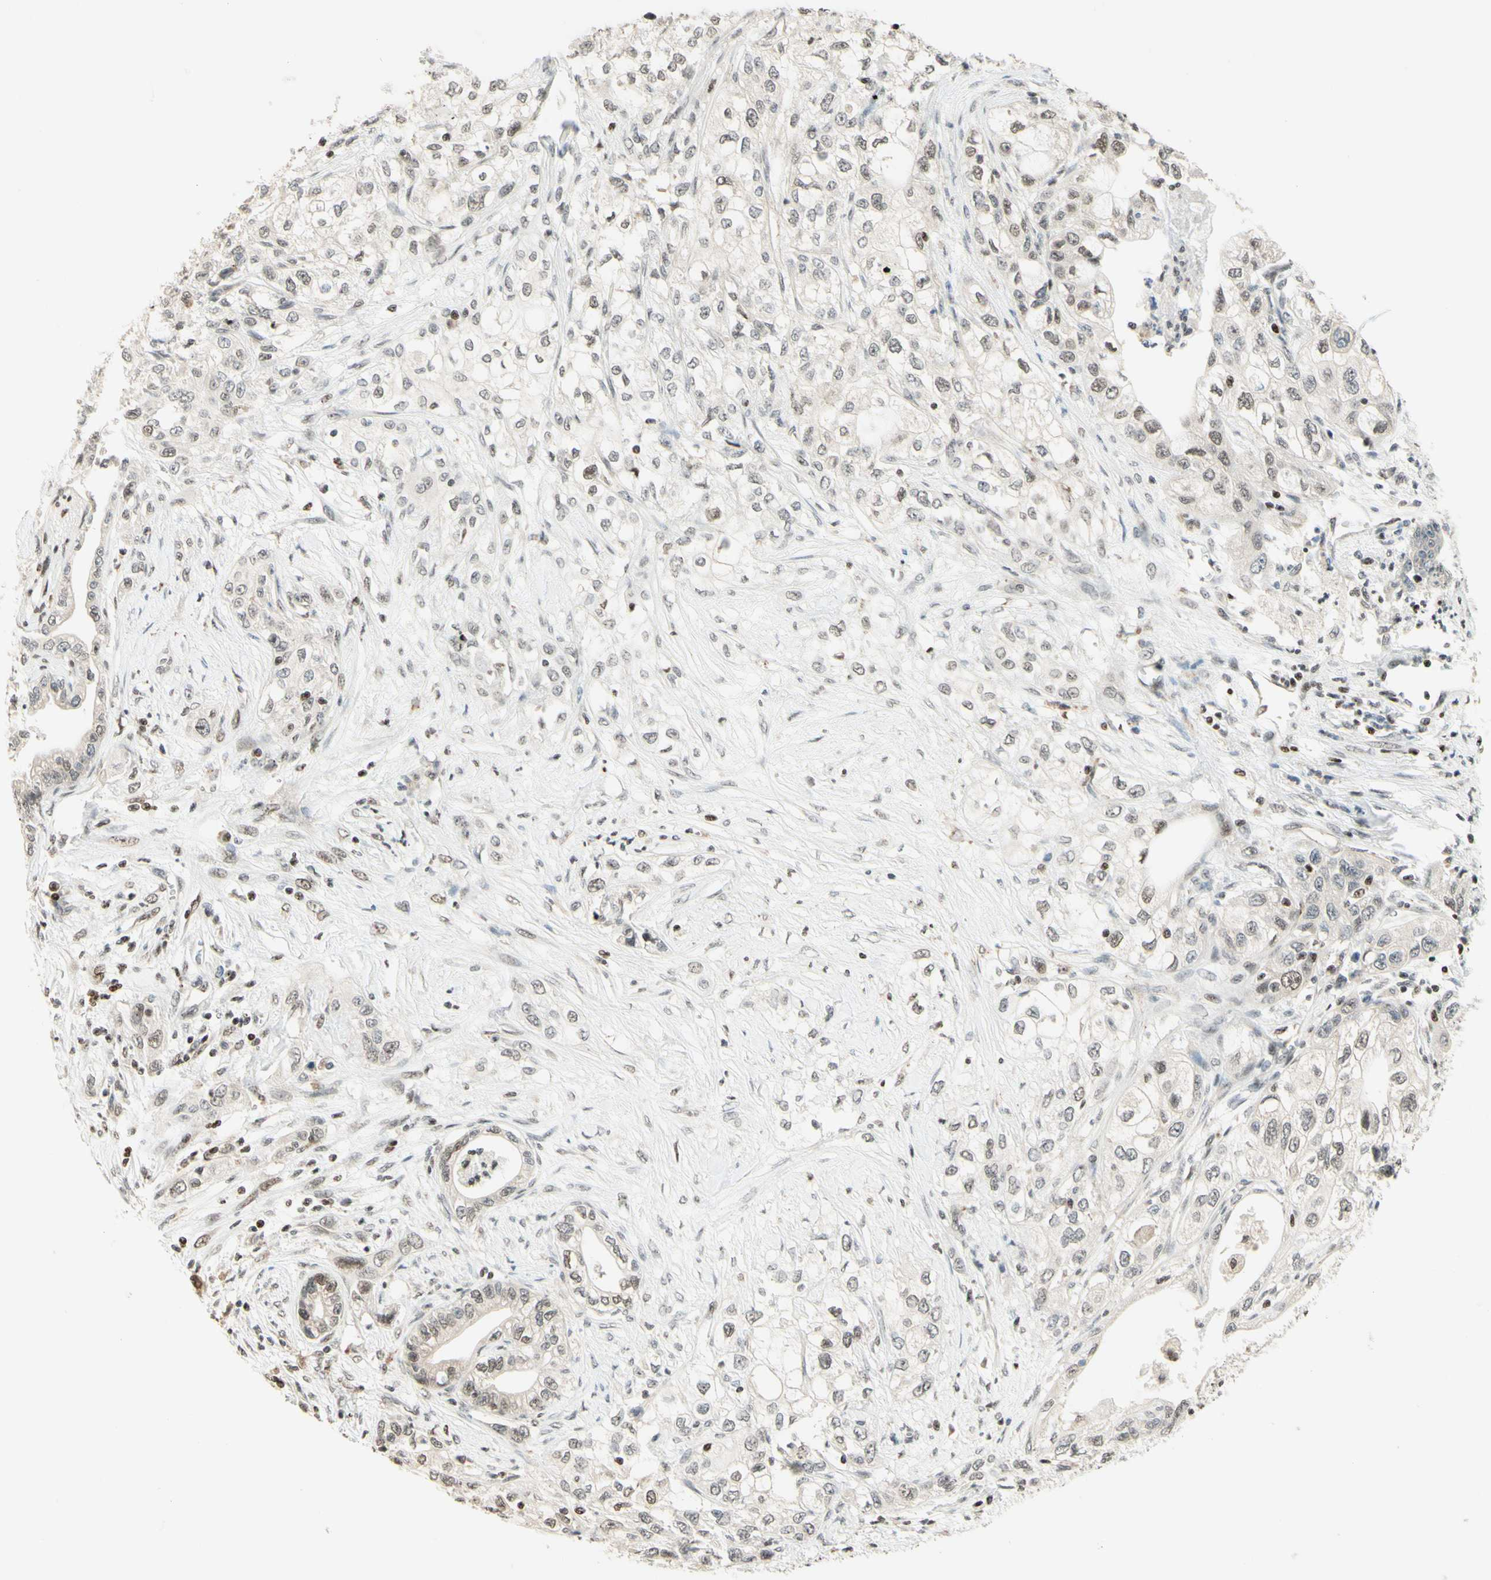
{"staining": {"intensity": "weak", "quantity": ">75%", "location": "cytoplasmic/membranous,nuclear"}, "tissue": "pancreatic cancer", "cell_type": "Tumor cells", "image_type": "cancer", "snomed": [{"axis": "morphology", "description": "Adenocarcinoma, NOS"}, {"axis": "topography", "description": "Pancreas"}], "caption": "This histopathology image exhibits adenocarcinoma (pancreatic) stained with IHC to label a protein in brown. The cytoplasmic/membranous and nuclear of tumor cells show weak positivity for the protein. Nuclei are counter-stained blue.", "gene": "CDKL5", "patient": {"sex": "female", "age": 70}}